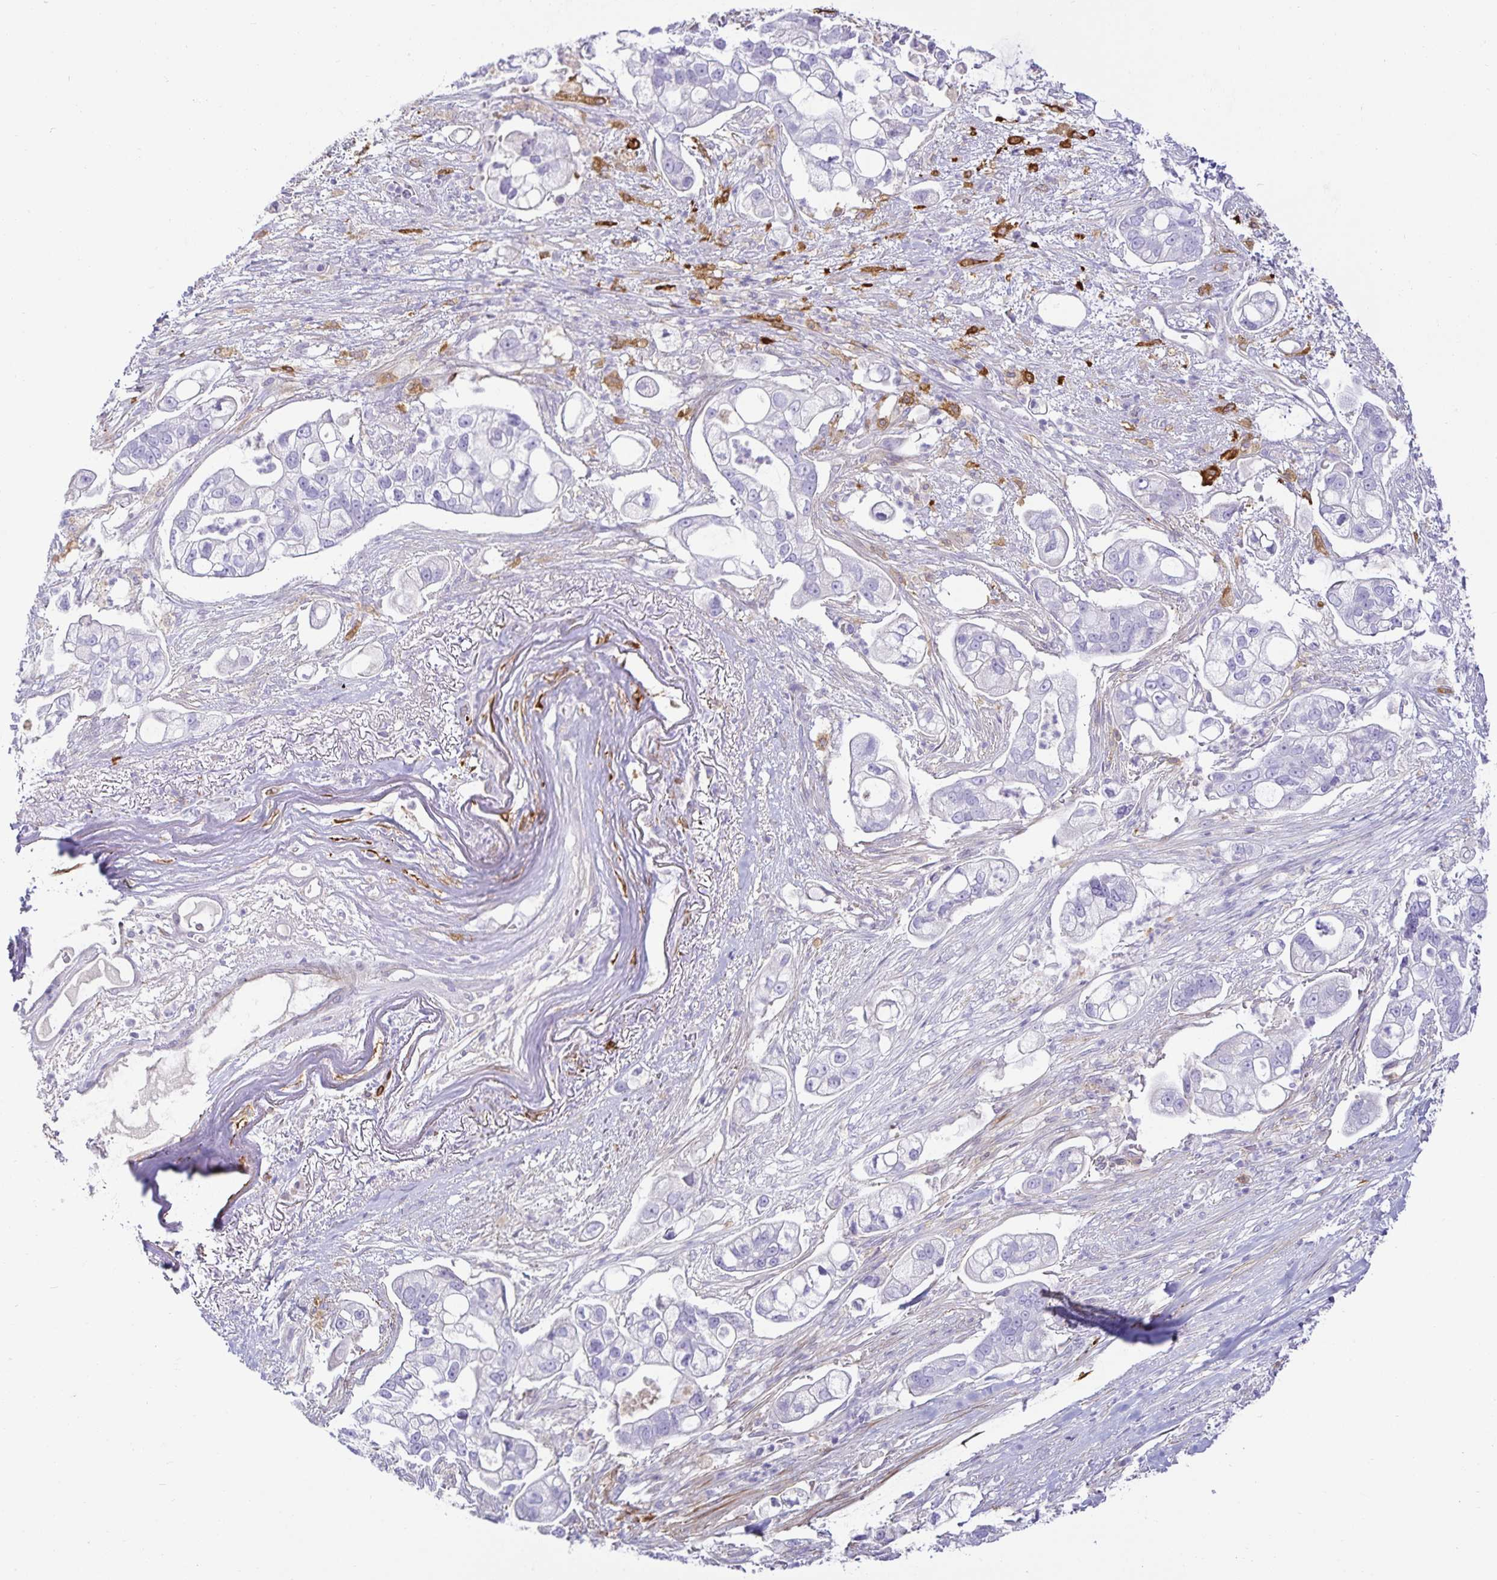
{"staining": {"intensity": "negative", "quantity": "none", "location": "none"}, "tissue": "pancreatic cancer", "cell_type": "Tumor cells", "image_type": "cancer", "snomed": [{"axis": "morphology", "description": "Adenocarcinoma, NOS"}, {"axis": "topography", "description": "Pancreas"}], "caption": "DAB immunohistochemical staining of human pancreatic cancer shows no significant positivity in tumor cells.", "gene": "SPAG4", "patient": {"sex": "female", "age": 69}}